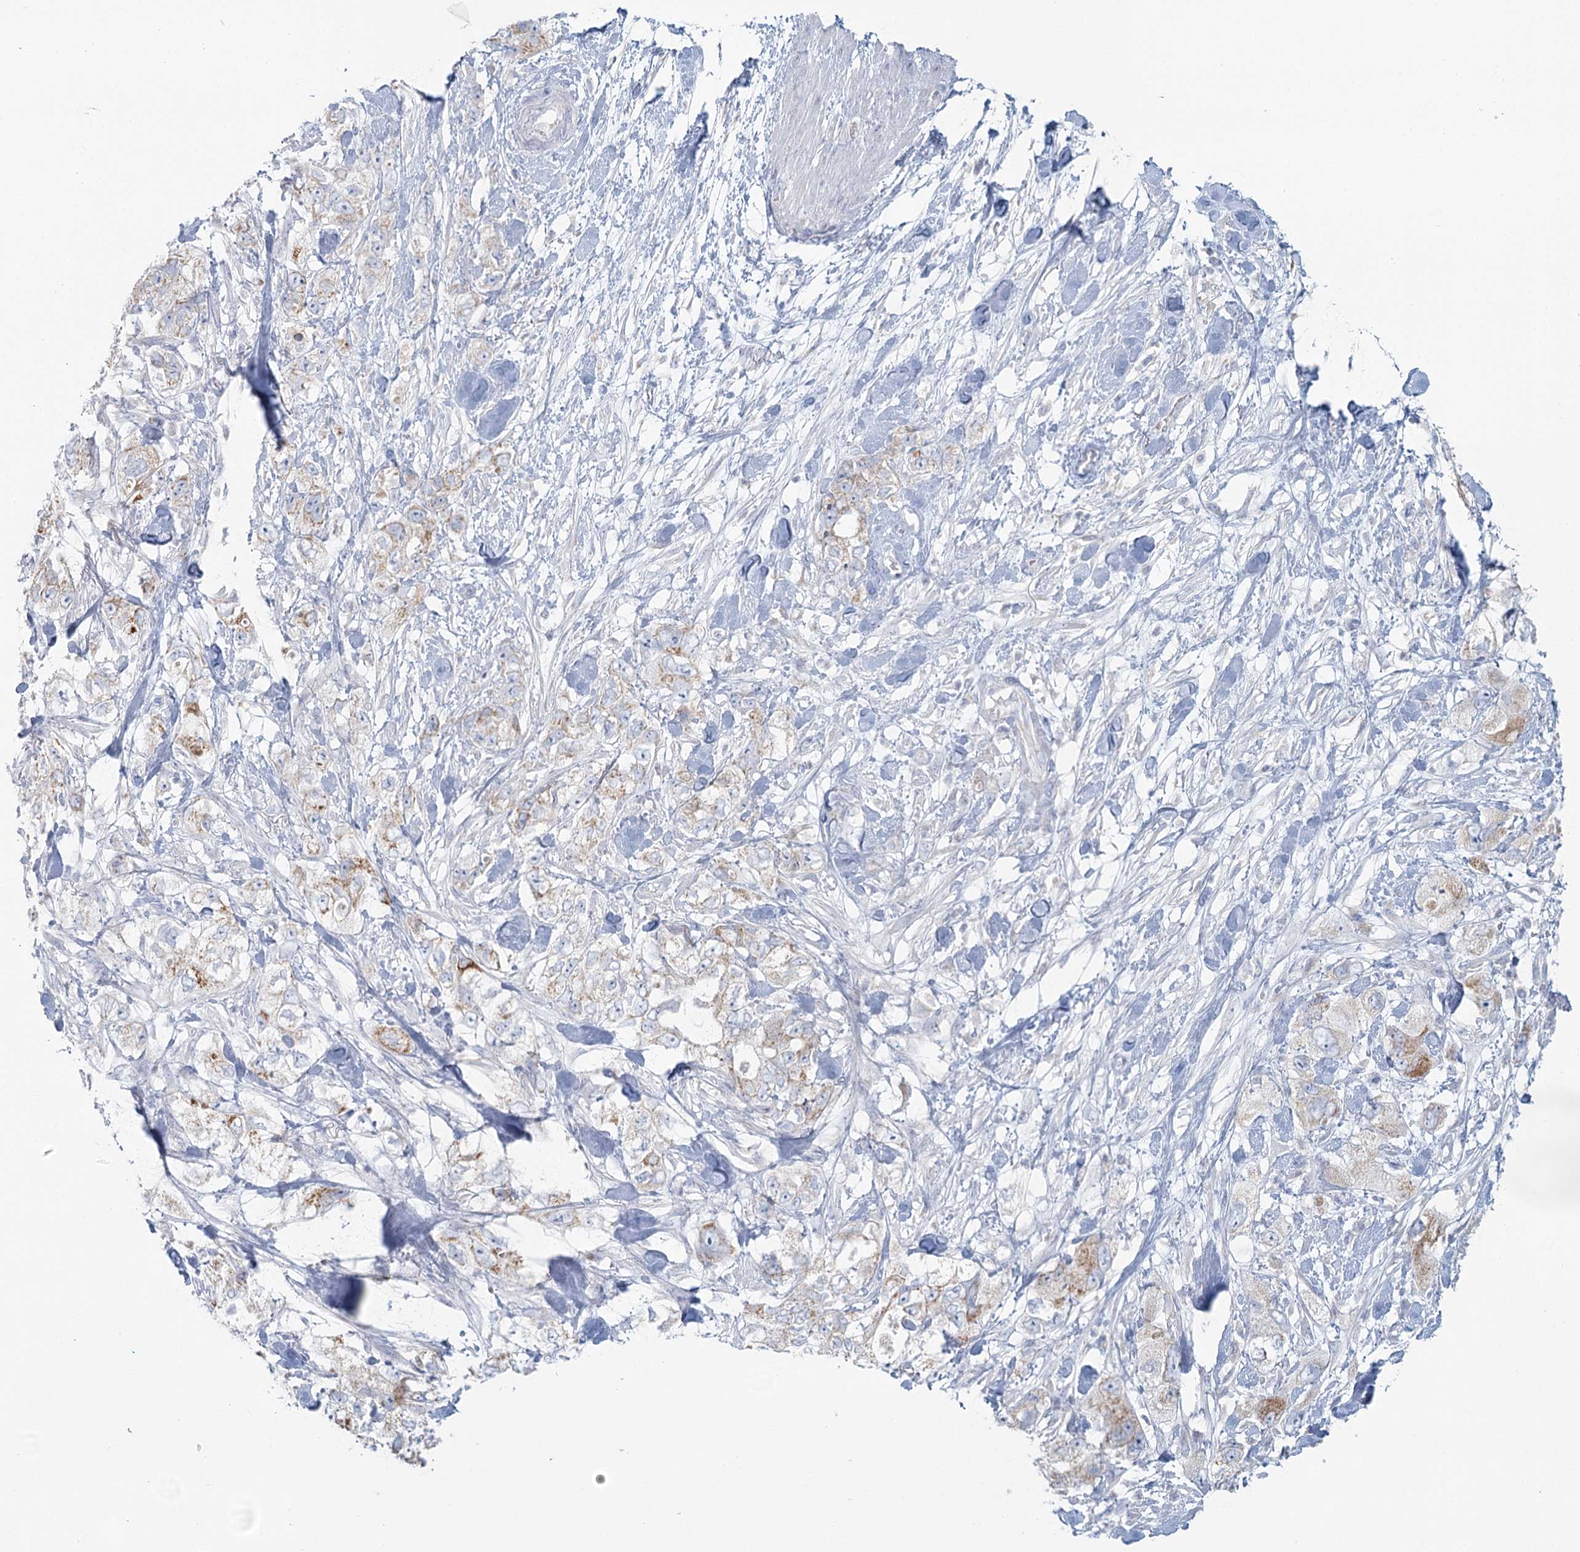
{"staining": {"intensity": "moderate", "quantity": "<25%", "location": "cytoplasmic/membranous"}, "tissue": "pancreatic cancer", "cell_type": "Tumor cells", "image_type": "cancer", "snomed": [{"axis": "morphology", "description": "Adenocarcinoma, NOS"}, {"axis": "topography", "description": "Pancreas"}], "caption": "Immunohistochemistry (IHC) photomicrograph of human pancreatic cancer stained for a protein (brown), which displays low levels of moderate cytoplasmic/membranous staining in about <25% of tumor cells.", "gene": "BPHL", "patient": {"sex": "female", "age": 73}}